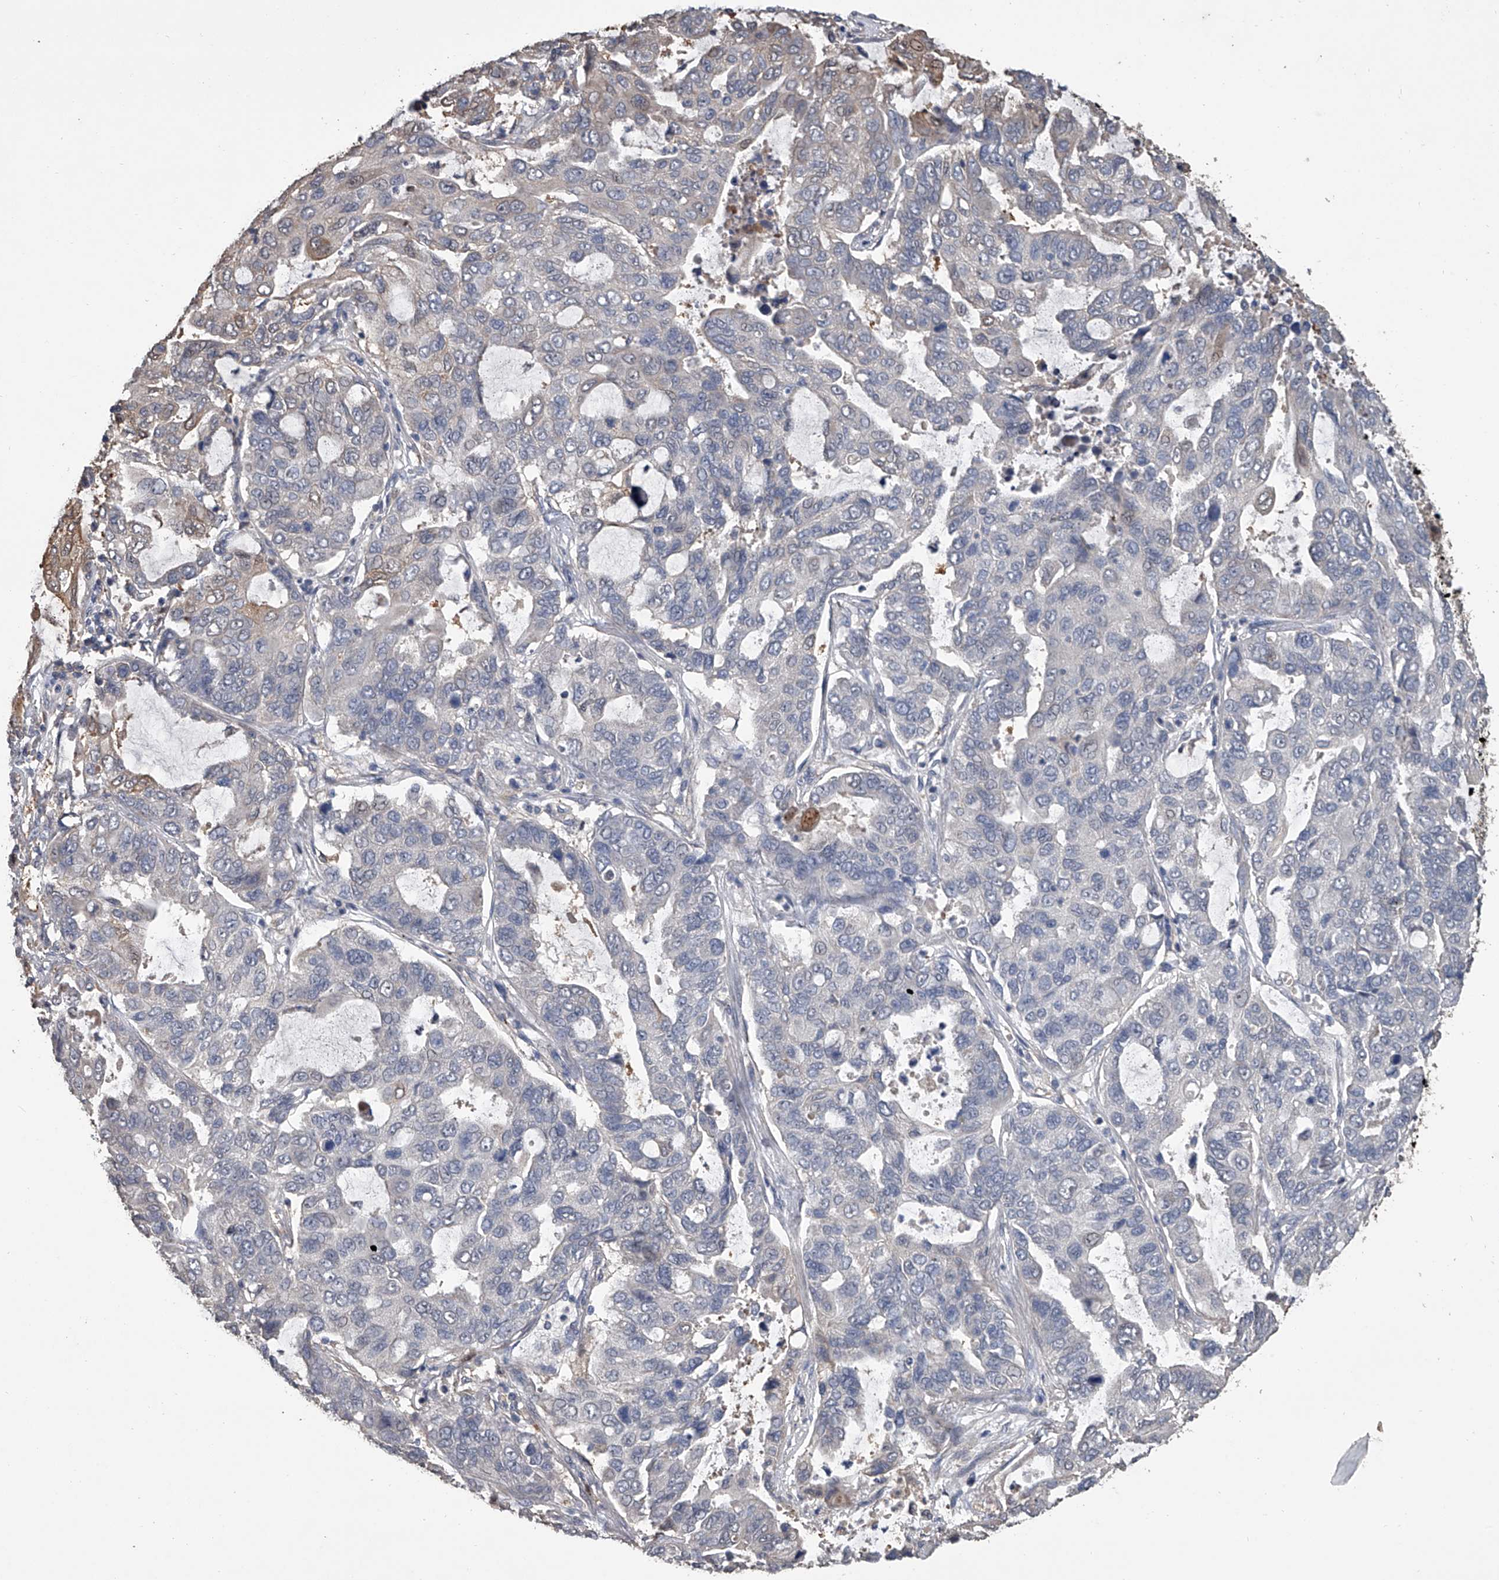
{"staining": {"intensity": "weak", "quantity": "<25%", "location": "cytoplasmic/membranous"}, "tissue": "lung cancer", "cell_type": "Tumor cells", "image_type": "cancer", "snomed": [{"axis": "morphology", "description": "Adenocarcinoma, NOS"}, {"axis": "topography", "description": "Lung"}], "caption": "Human lung adenocarcinoma stained for a protein using IHC demonstrates no staining in tumor cells.", "gene": "DOCK9", "patient": {"sex": "male", "age": 64}}